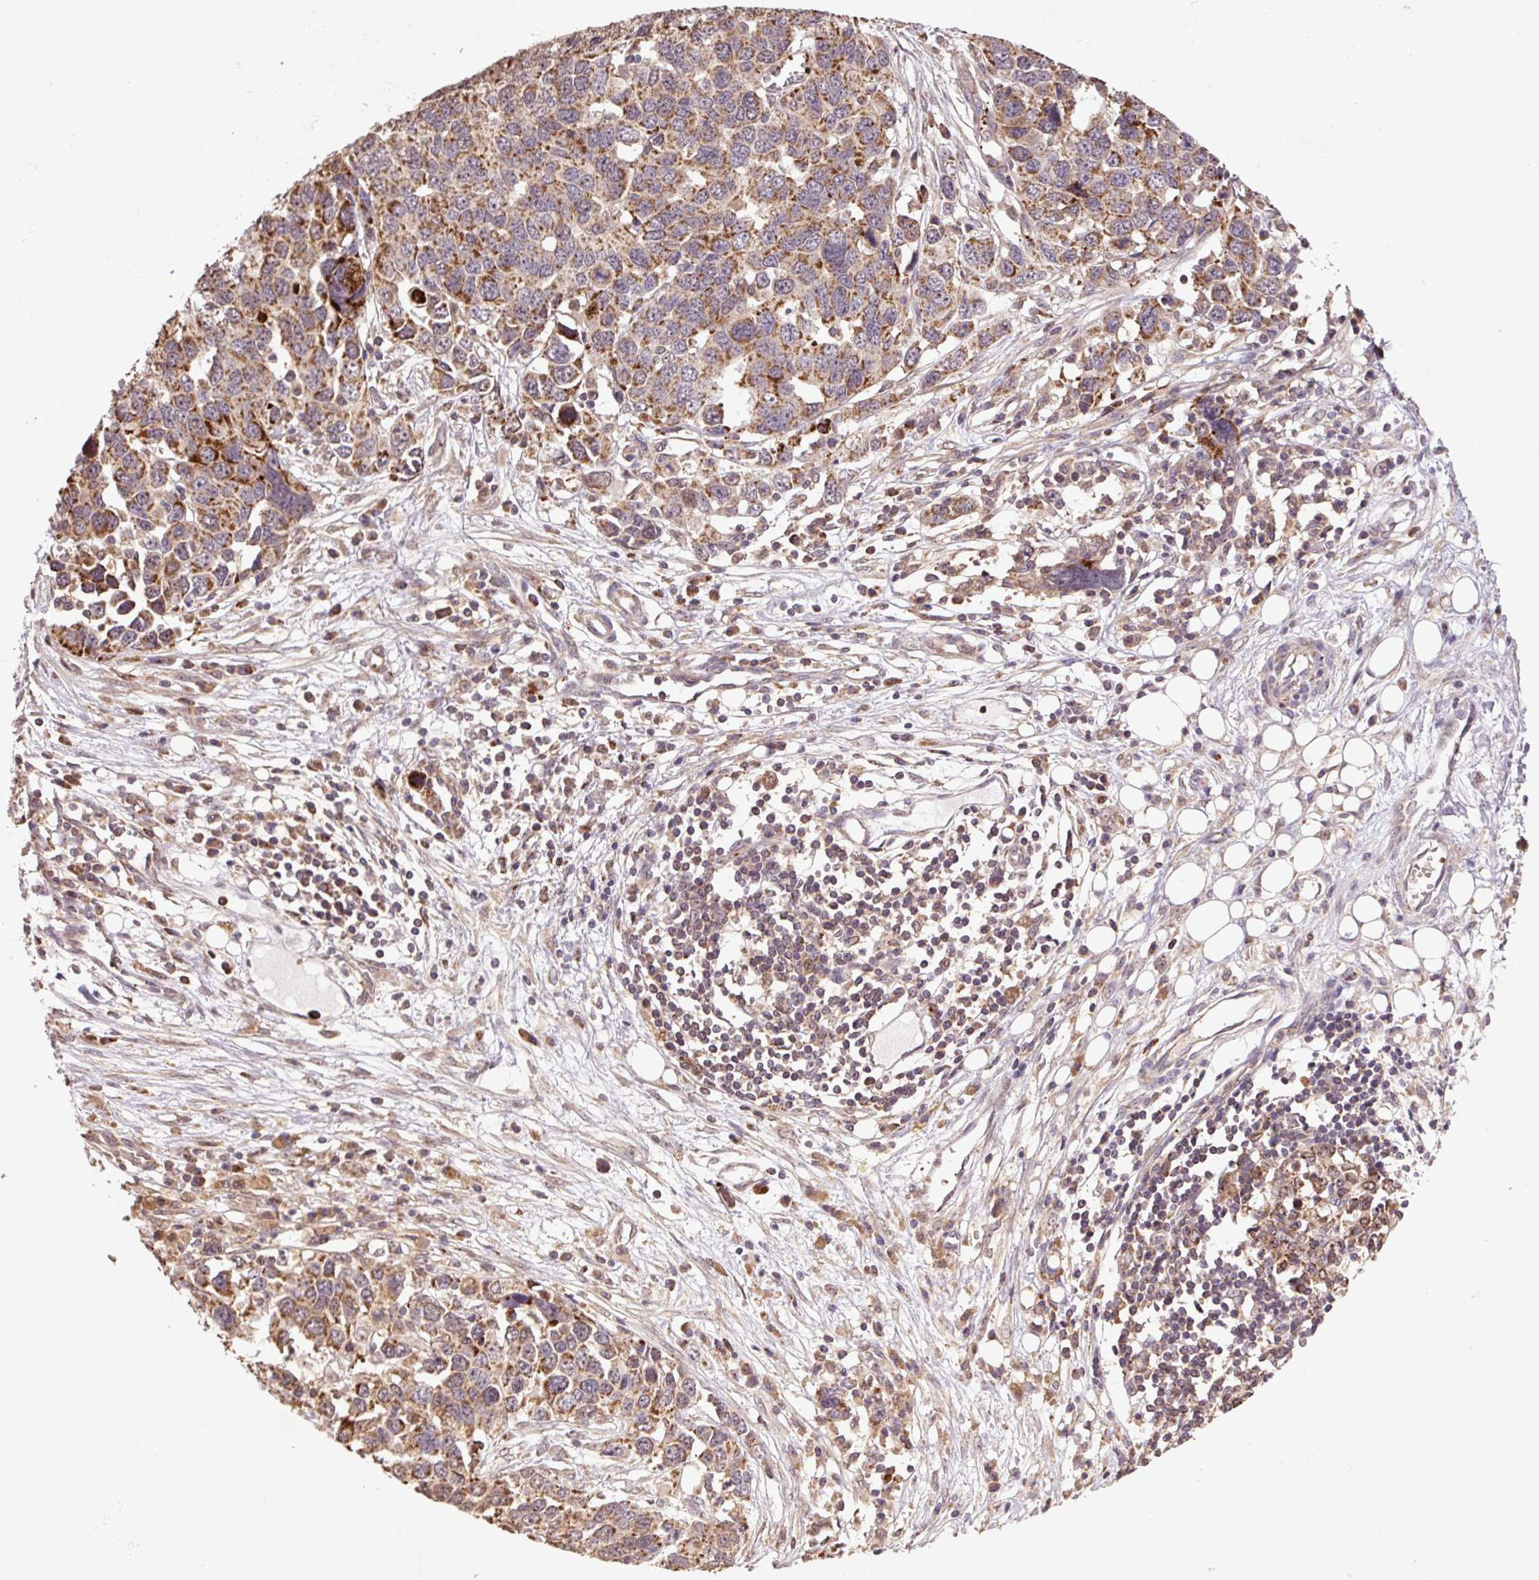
{"staining": {"intensity": "moderate", "quantity": ">75%", "location": "cytoplasmic/membranous"}, "tissue": "ovarian cancer", "cell_type": "Tumor cells", "image_type": "cancer", "snomed": [{"axis": "morphology", "description": "Cystadenocarcinoma, serous, NOS"}, {"axis": "topography", "description": "Ovary"}], "caption": "High-power microscopy captured an immunohistochemistry (IHC) photomicrograph of serous cystadenocarcinoma (ovarian), revealing moderate cytoplasmic/membranous expression in approximately >75% of tumor cells.", "gene": "TMEM160", "patient": {"sex": "female", "age": 76}}